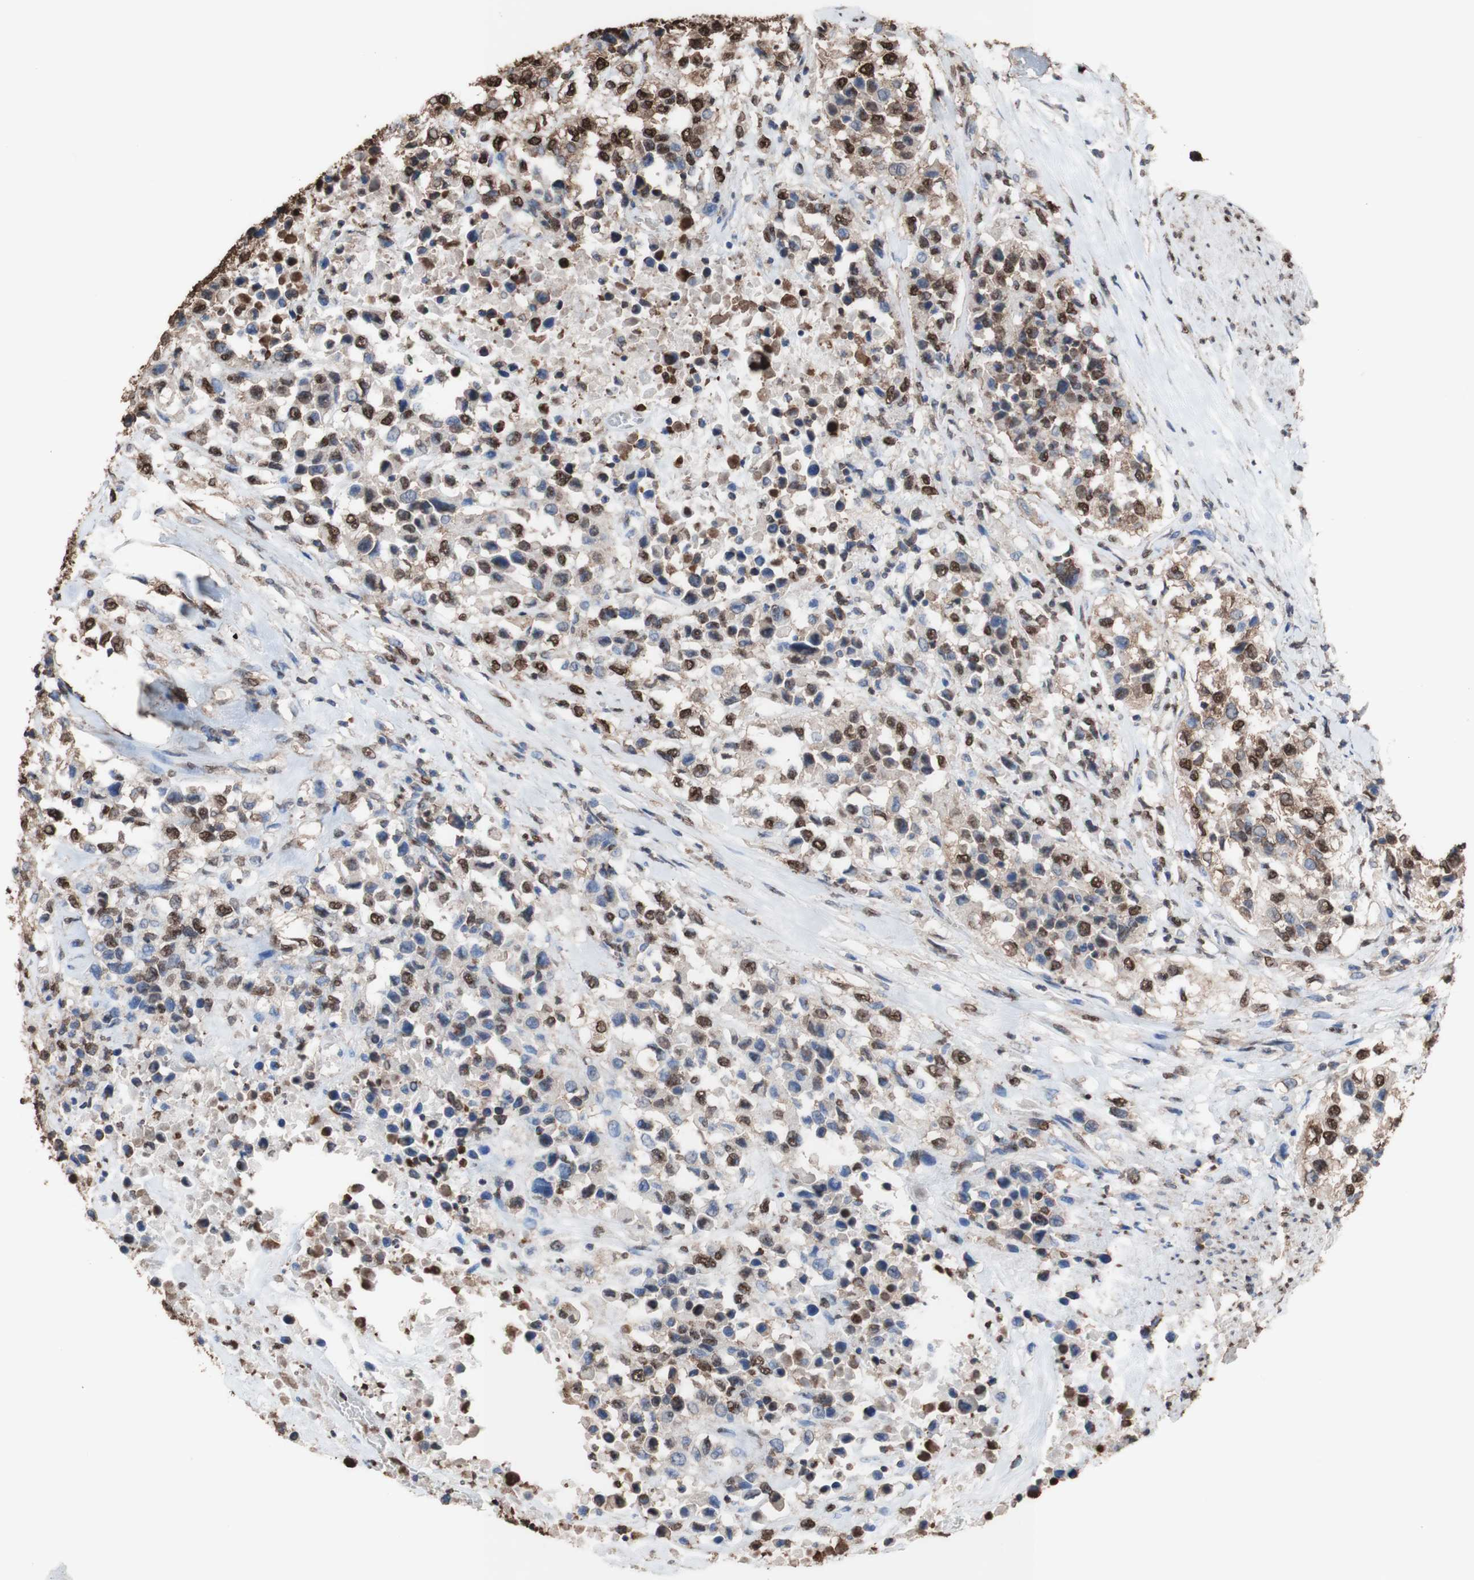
{"staining": {"intensity": "strong", "quantity": "25%-75%", "location": "cytoplasmic/membranous,nuclear"}, "tissue": "urothelial cancer", "cell_type": "Tumor cells", "image_type": "cancer", "snomed": [{"axis": "morphology", "description": "Urothelial carcinoma, High grade"}, {"axis": "topography", "description": "Urinary bladder"}], "caption": "Urothelial cancer stained with DAB immunohistochemistry (IHC) displays high levels of strong cytoplasmic/membranous and nuclear positivity in about 25%-75% of tumor cells.", "gene": "PIDD1", "patient": {"sex": "female", "age": 80}}